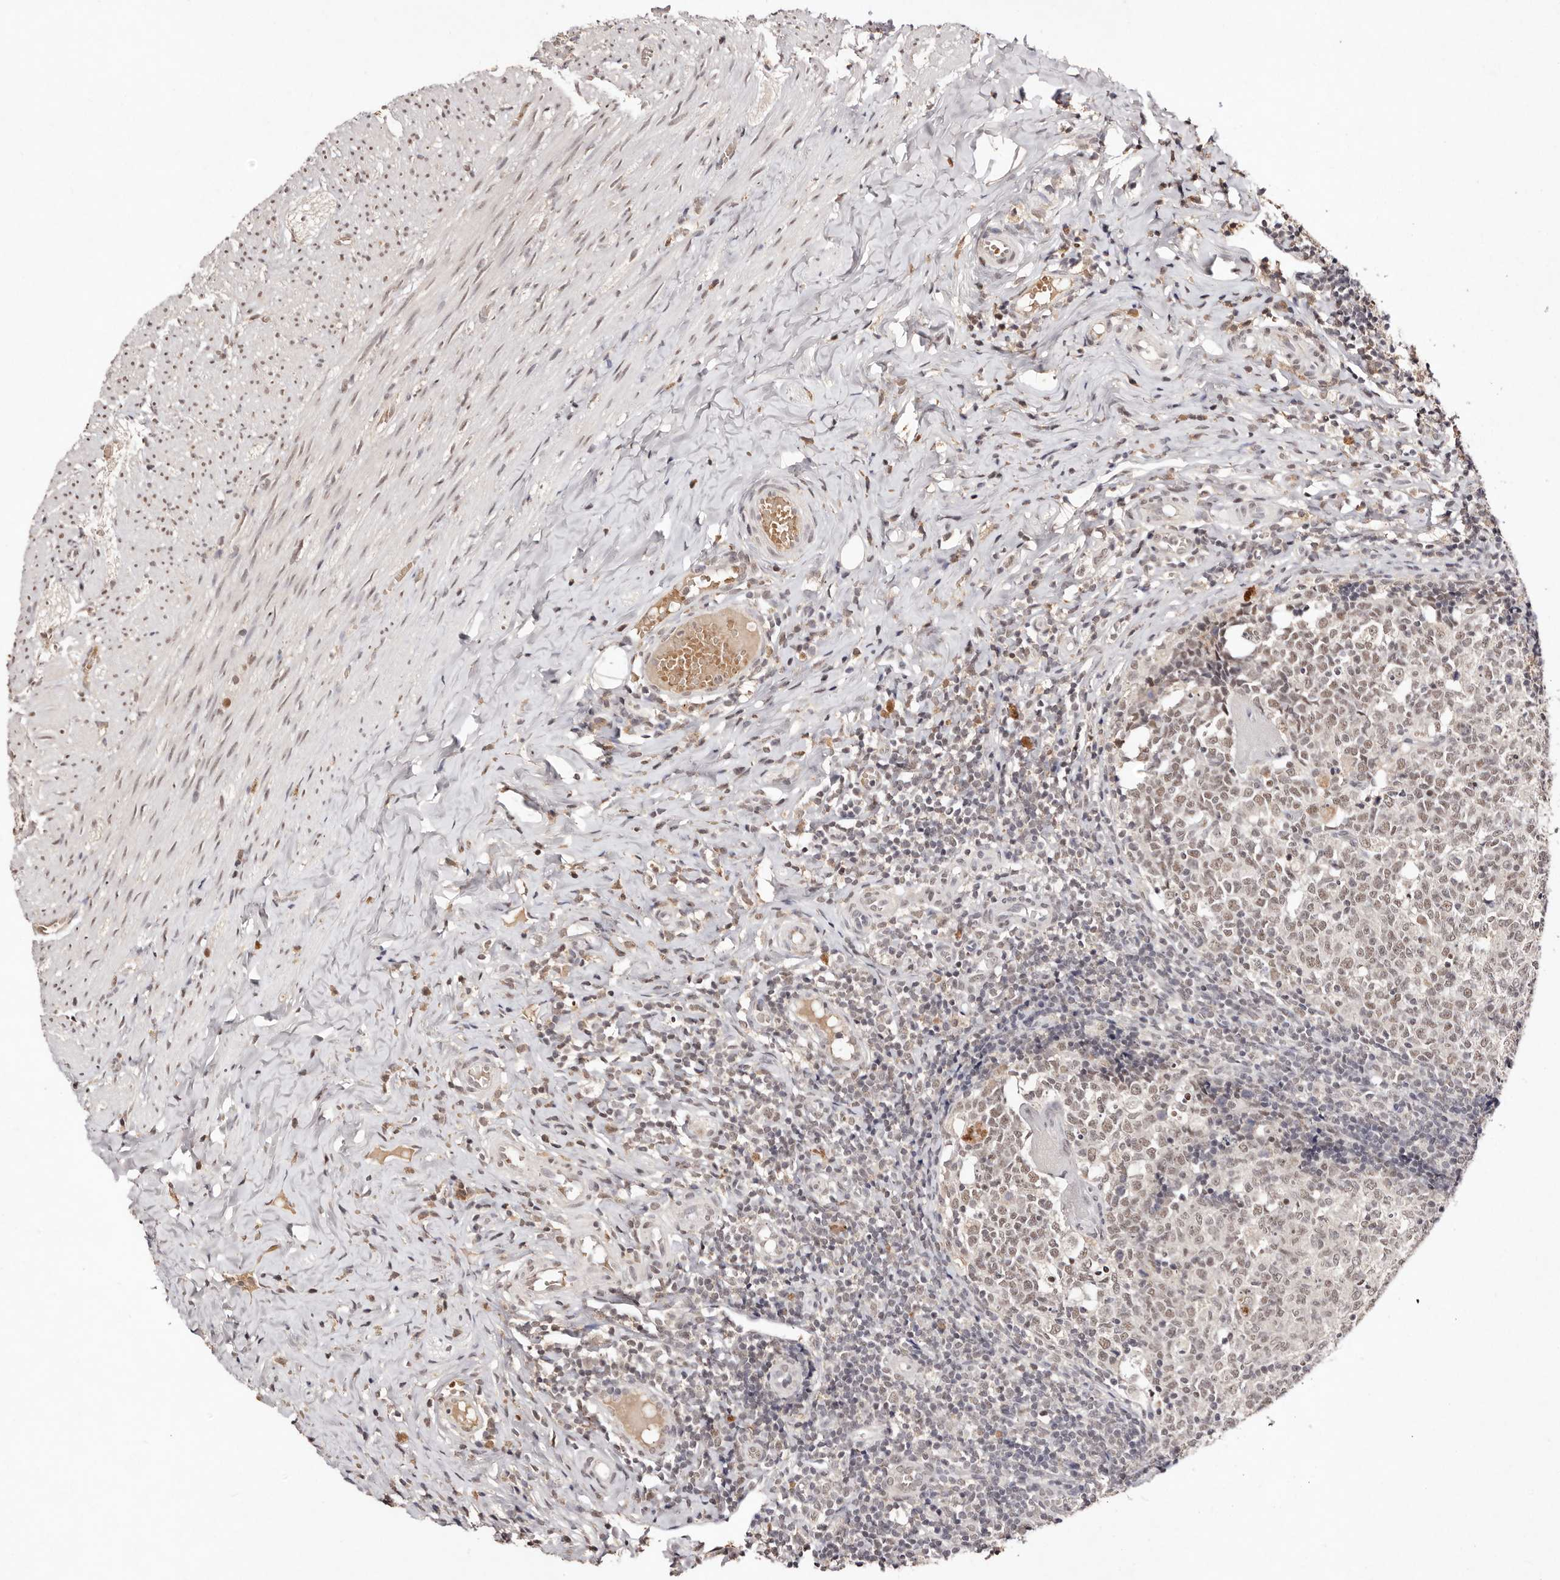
{"staining": {"intensity": "weak", "quantity": "25%-75%", "location": "nuclear"}, "tissue": "appendix", "cell_type": "Glandular cells", "image_type": "normal", "snomed": [{"axis": "morphology", "description": "Normal tissue, NOS"}, {"axis": "topography", "description": "Appendix"}], "caption": "Protein expression analysis of unremarkable human appendix reveals weak nuclear staining in approximately 25%-75% of glandular cells. (DAB (3,3'-diaminobenzidine) IHC with brightfield microscopy, high magnification).", "gene": "BICRAL", "patient": {"sex": "male", "age": 8}}